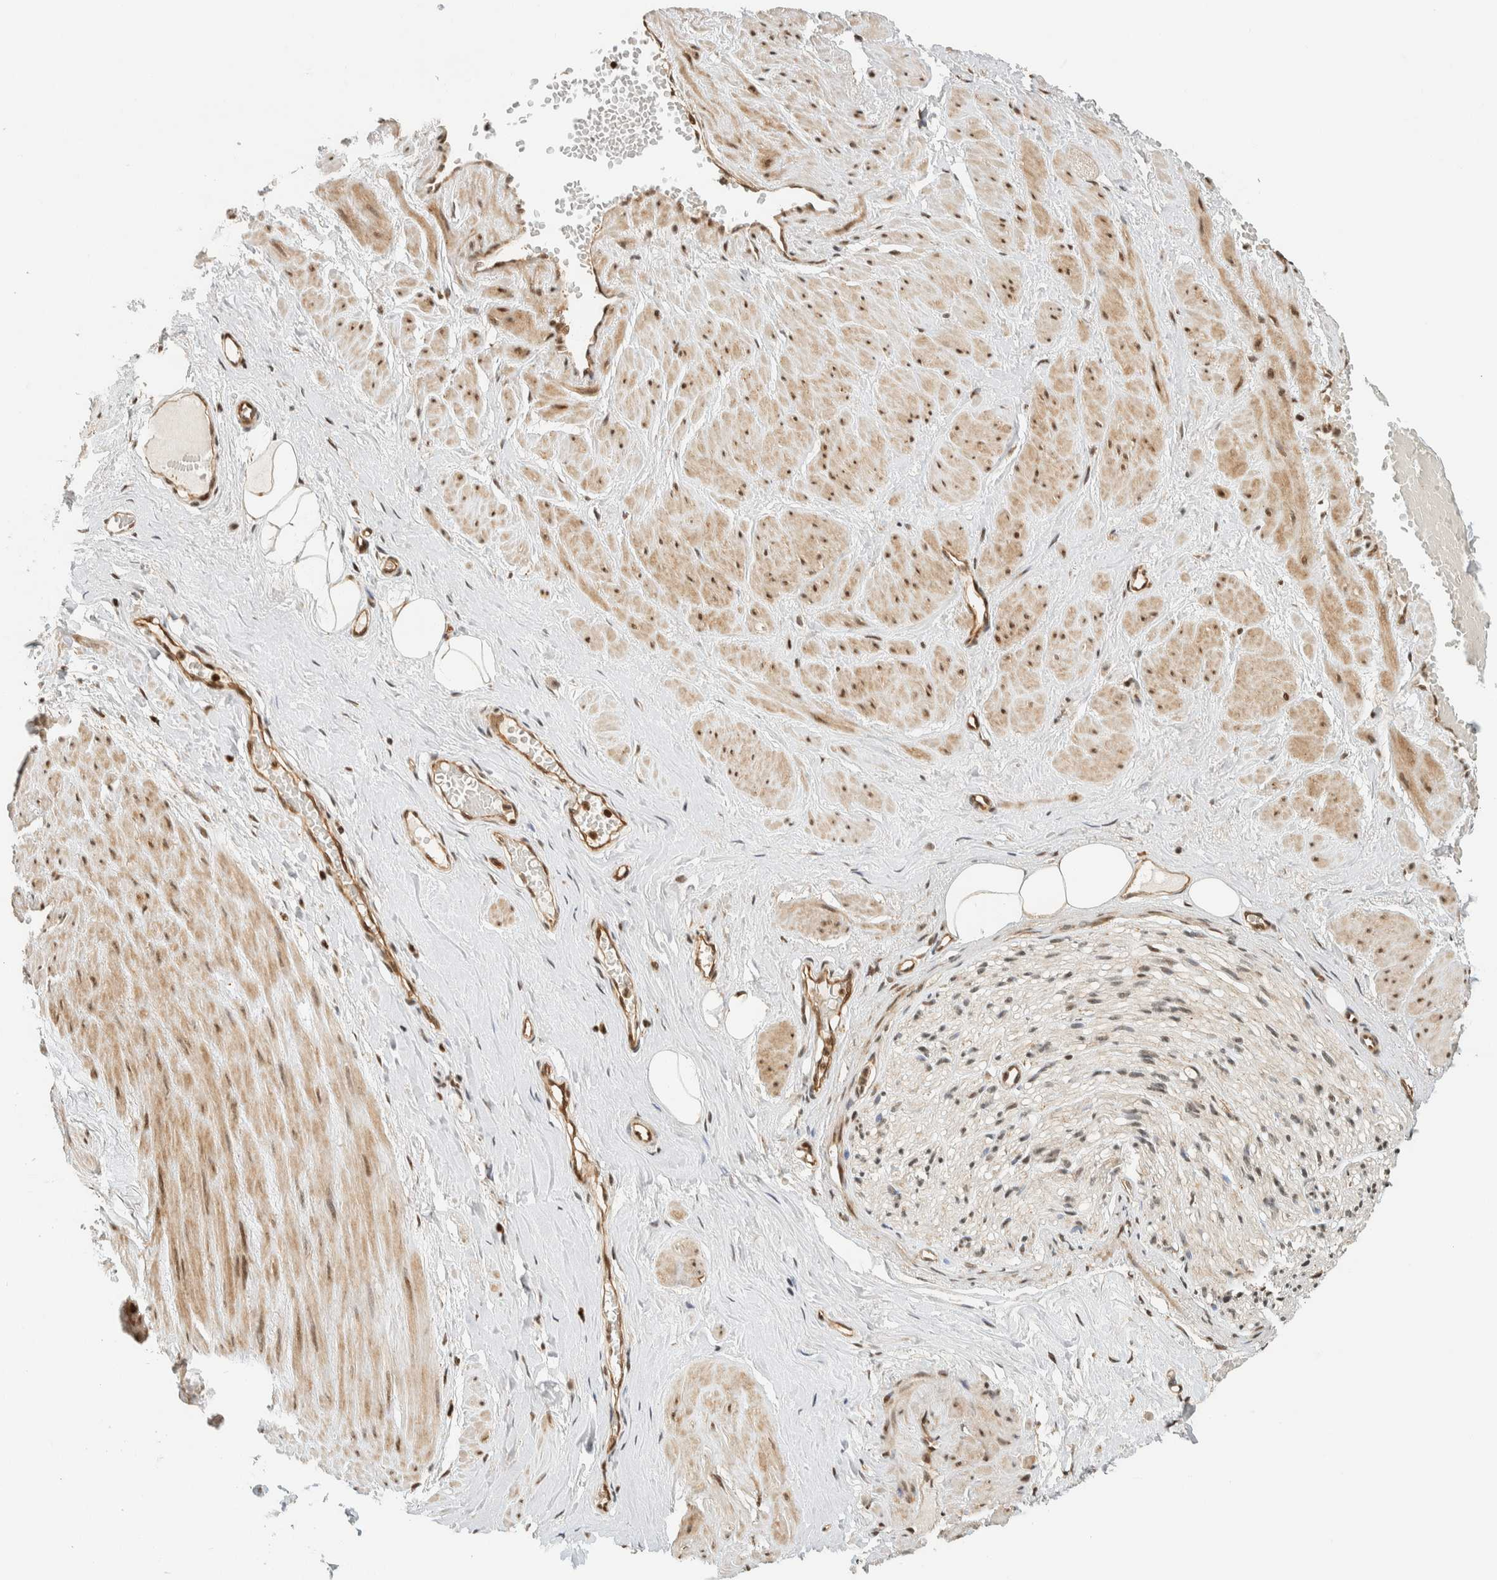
{"staining": {"intensity": "moderate", "quantity": ">75%", "location": "nuclear"}, "tissue": "adipose tissue", "cell_type": "Adipocytes", "image_type": "normal", "snomed": [{"axis": "morphology", "description": "Normal tissue, NOS"}, {"axis": "topography", "description": "Soft tissue"}, {"axis": "topography", "description": "Vascular tissue"}], "caption": "Protein expression analysis of benign human adipose tissue reveals moderate nuclear expression in approximately >75% of adipocytes.", "gene": "SIK1", "patient": {"sex": "female", "age": 35}}